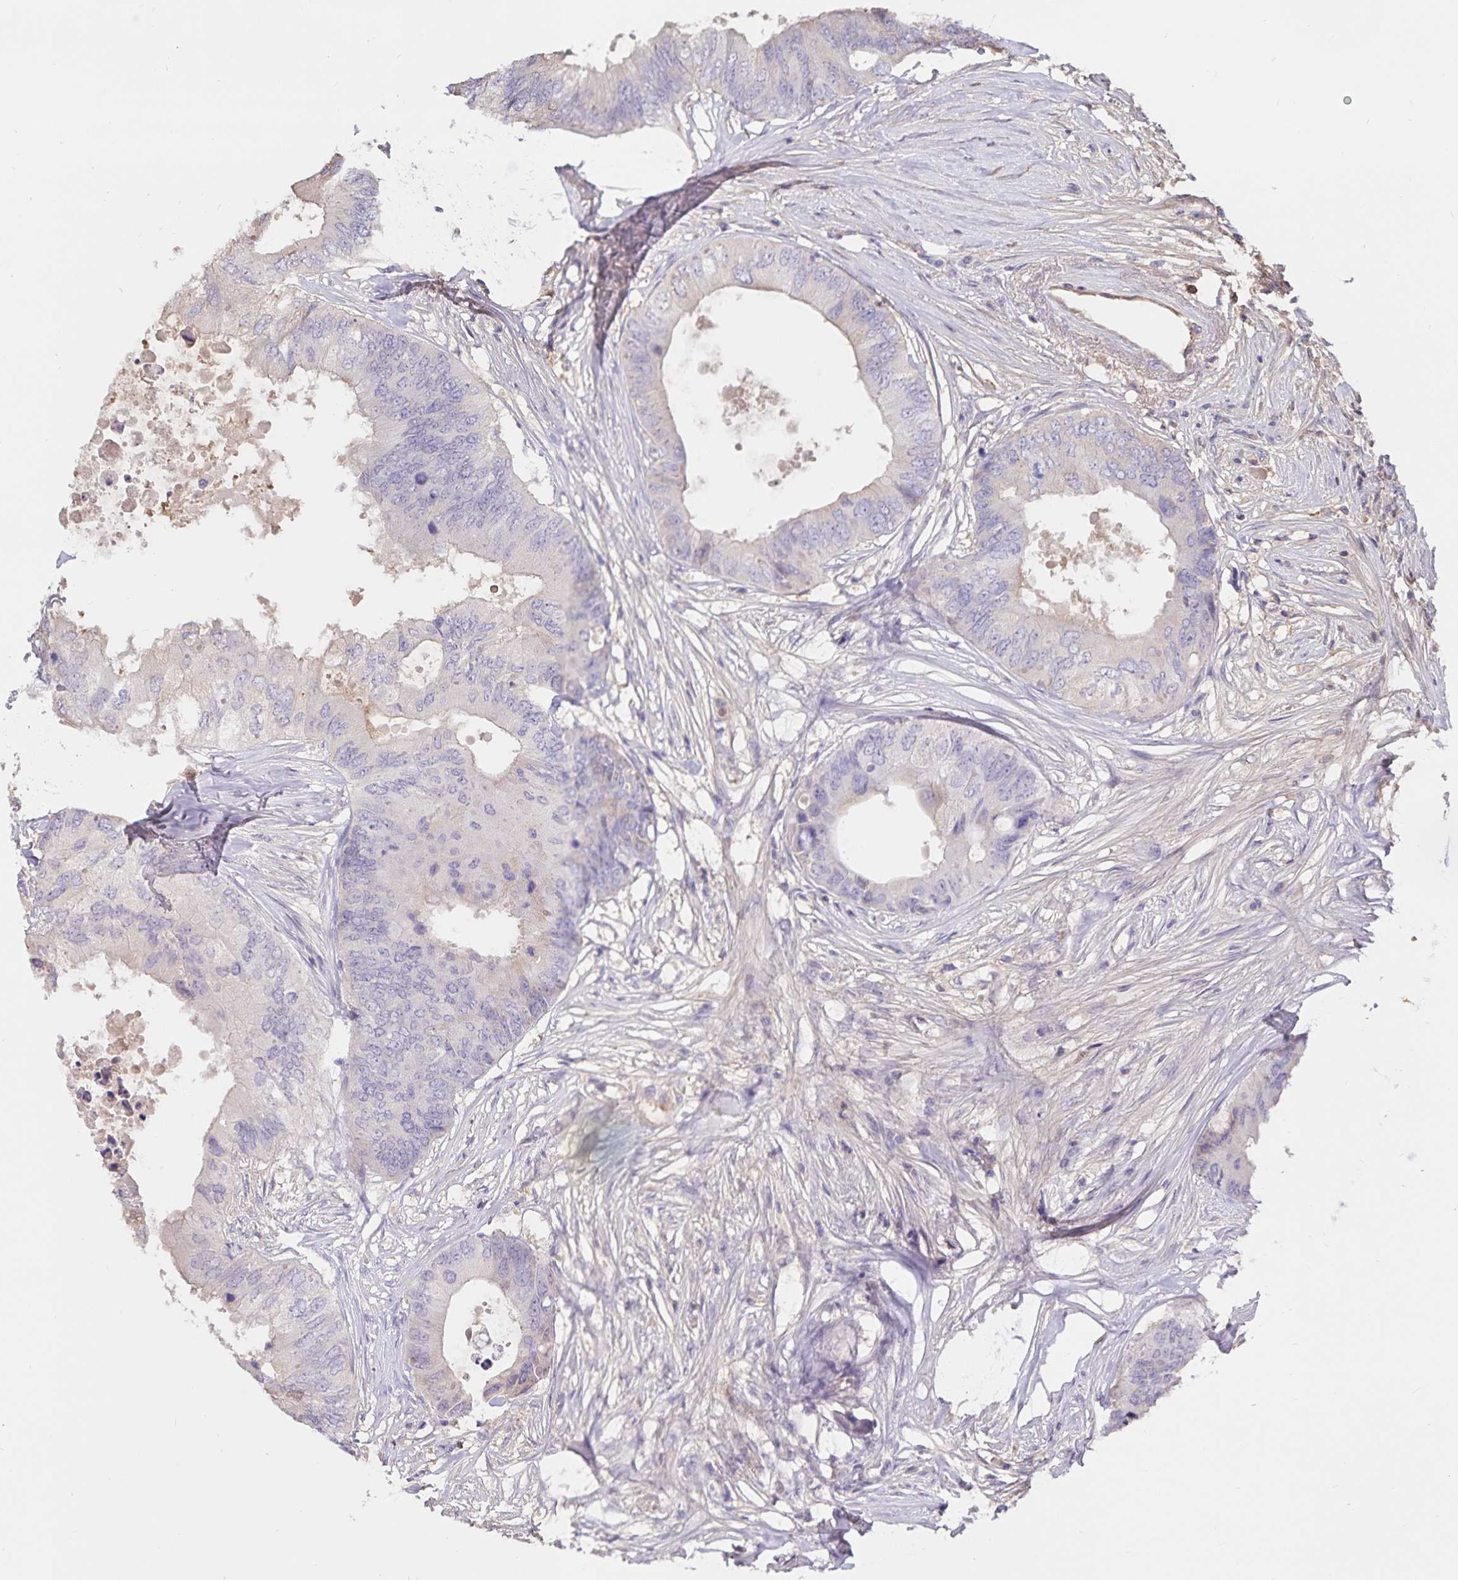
{"staining": {"intensity": "negative", "quantity": "none", "location": "none"}, "tissue": "colorectal cancer", "cell_type": "Tumor cells", "image_type": "cancer", "snomed": [{"axis": "morphology", "description": "Adenocarcinoma, NOS"}, {"axis": "topography", "description": "Colon"}], "caption": "Immunohistochemistry (IHC) image of neoplastic tissue: colorectal cancer stained with DAB (3,3'-diaminobenzidine) demonstrates no significant protein expression in tumor cells.", "gene": "FGG", "patient": {"sex": "male", "age": 71}}